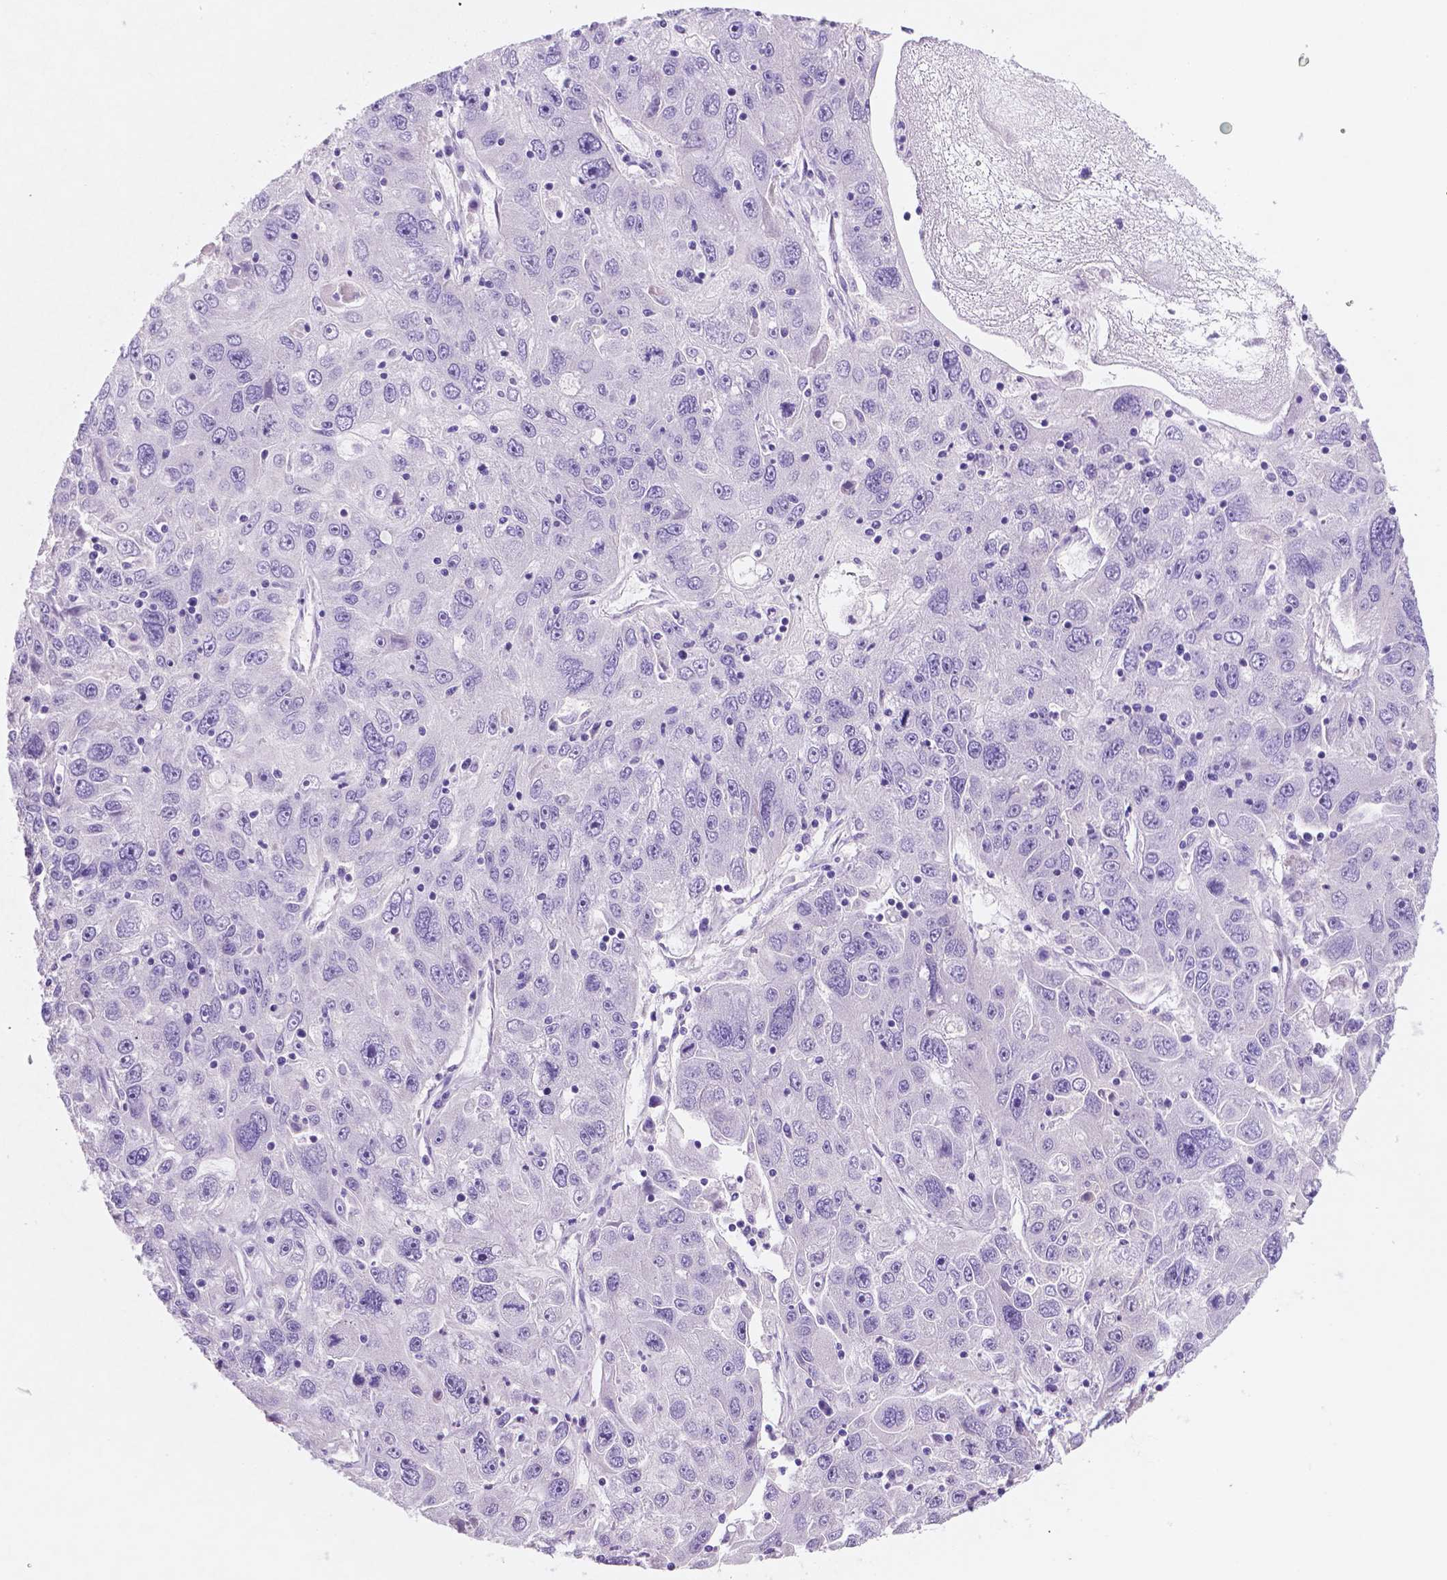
{"staining": {"intensity": "negative", "quantity": "none", "location": "none"}, "tissue": "stomach cancer", "cell_type": "Tumor cells", "image_type": "cancer", "snomed": [{"axis": "morphology", "description": "Adenocarcinoma, NOS"}, {"axis": "topography", "description": "Stomach"}], "caption": "The immunohistochemistry image has no significant expression in tumor cells of adenocarcinoma (stomach) tissue.", "gene": "EBLN2", "patient": {"sex": "male", "age": 56}}